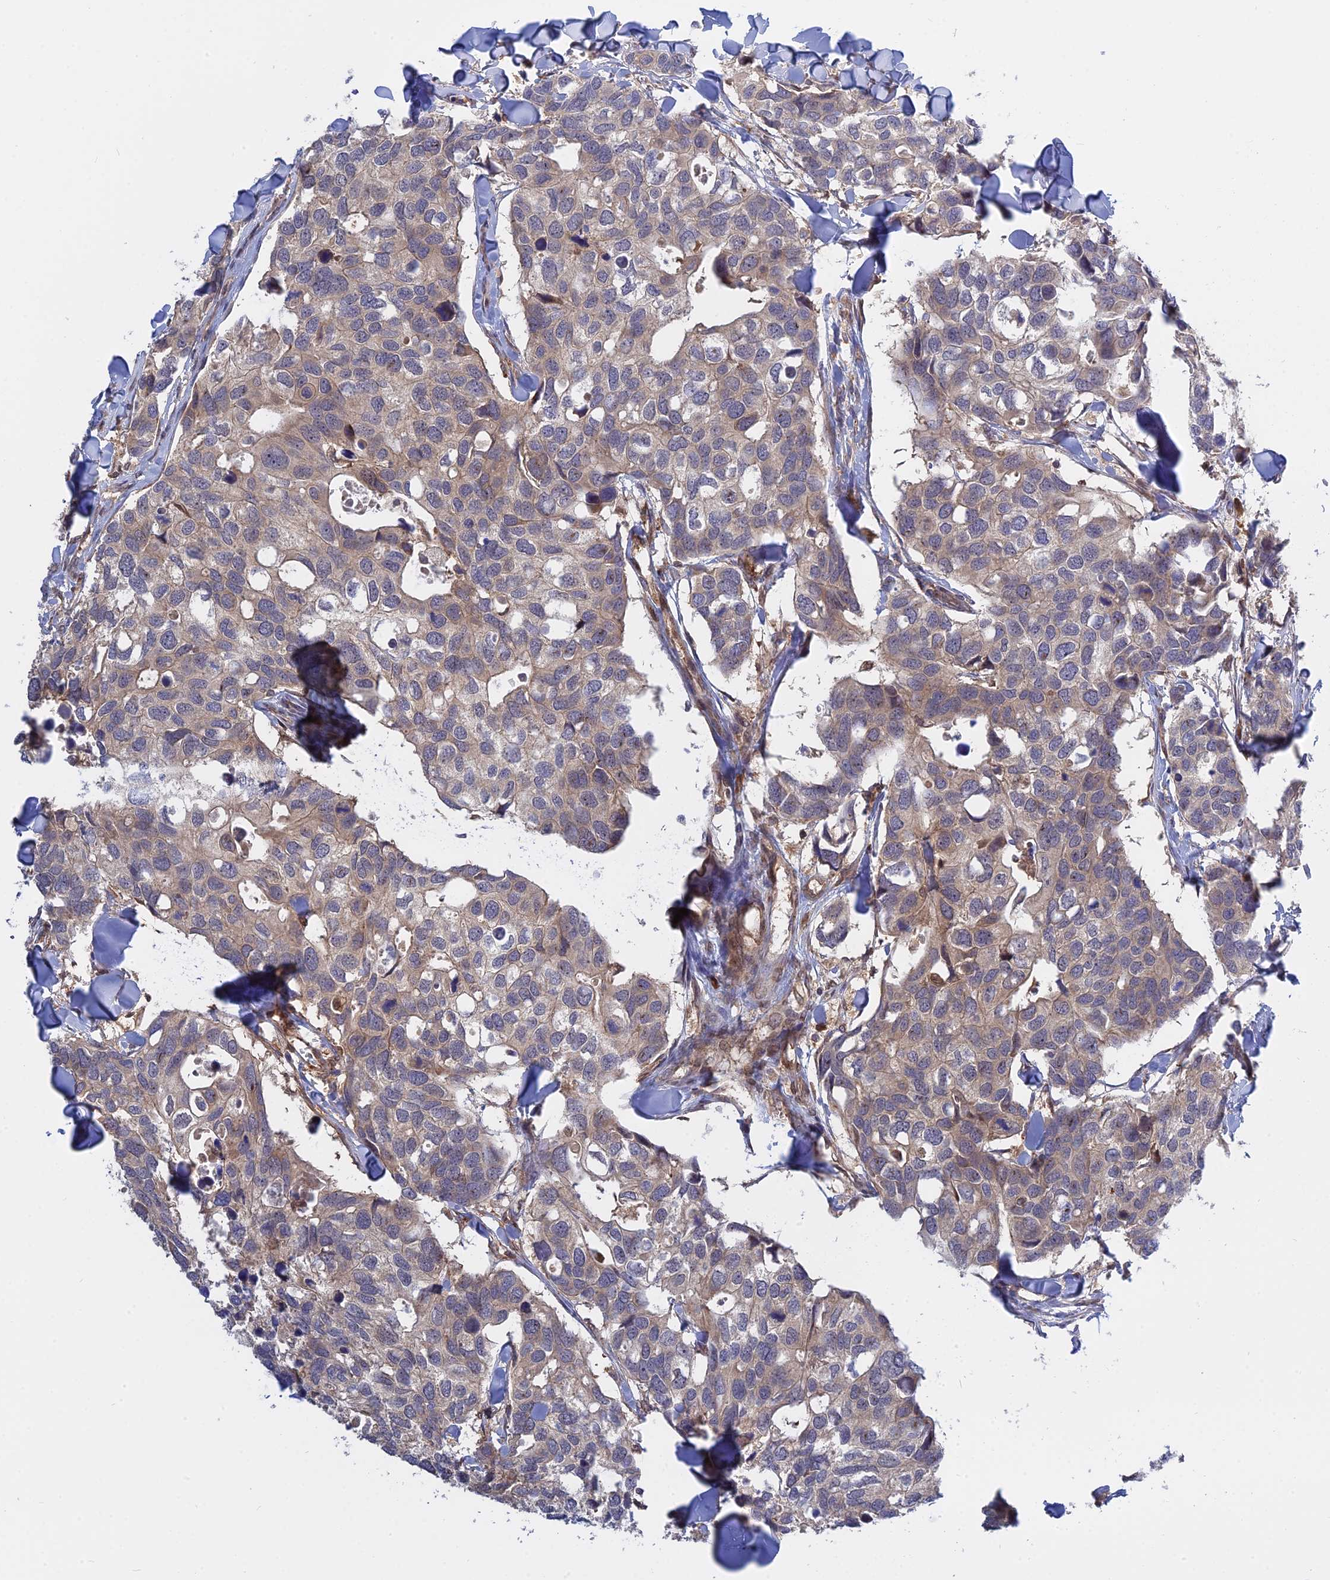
{"staining": {"intensity": "weak", "quantity": "25%-75%", "location": "cytoplasmic/membranous"}, "tissue": "breast cancer", "cell_type": "Tumor cells", "image_type": "cancer", "snomed": [{"axis": "morphology", "description": "Duct carcinoma"}, {"axis": "topography", "description": "Breast"}], "caption": "Protein expression analysis of human breast cancer reveals weak cytoplasmic/membranous staining in approximately 25%-75% of tumor cells.", "gene": "IL21R", "patient": {"sex": "female", "age": 83}}